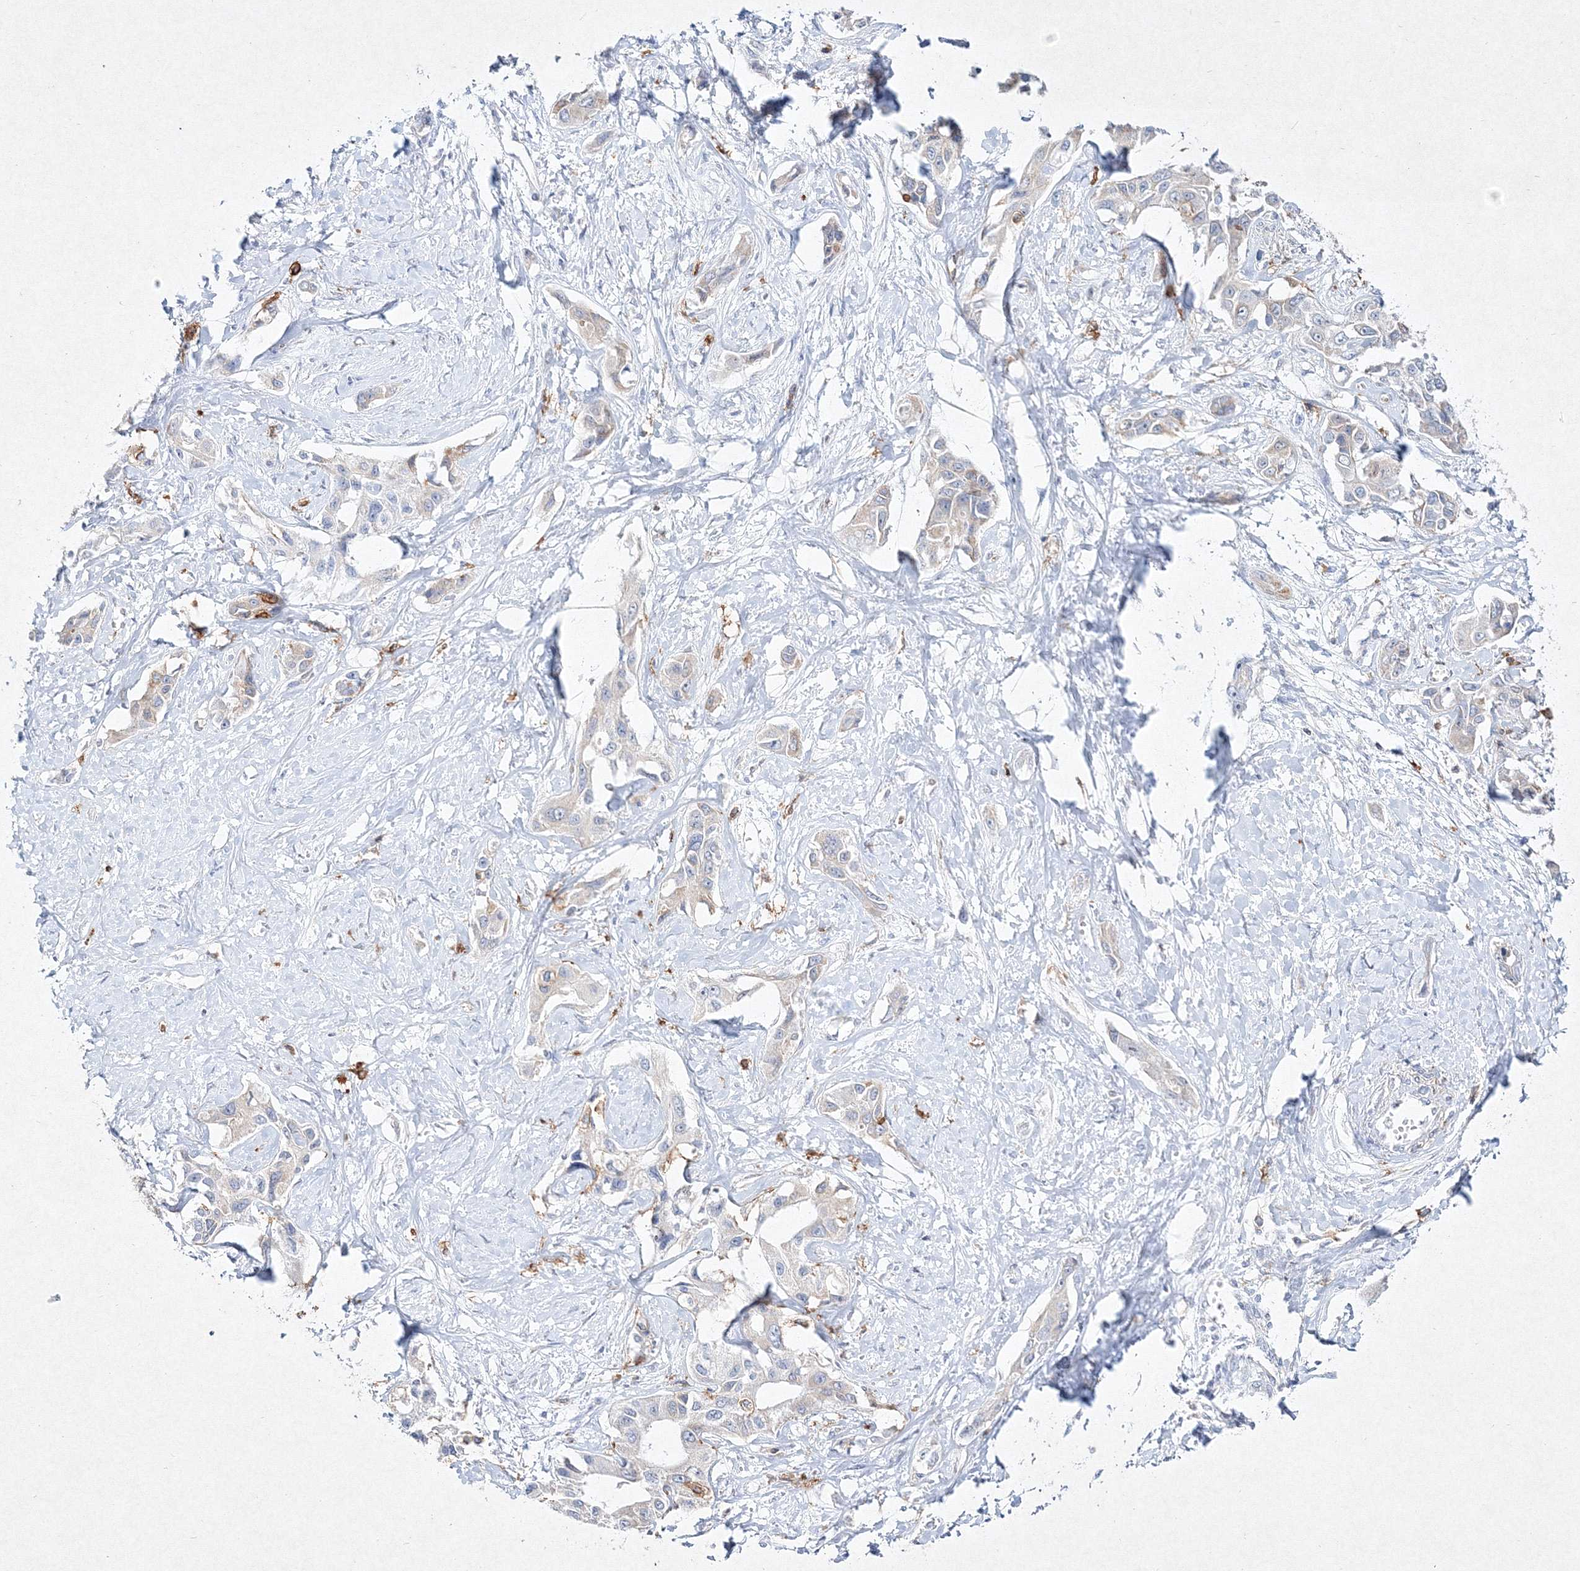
{"staining": {"intensity": "negative", "quantity": "none", "location": "none"}, "tissue": "liver cancer", "cell_type": "Tumor cells", "image_type": "cancer", "snomed": [{"axis": "morphology", "description": "Cholangiocarcinoma"}, {"axis": "topography", "description": "Liver"}], "caption": "Cholangiocarcinoma (liver) stained for a protein using immunohistochemistry (IHC) displays no staining tumor cells.", "gene": "HCST", "patient": {"sex": "male", "age": 59}}